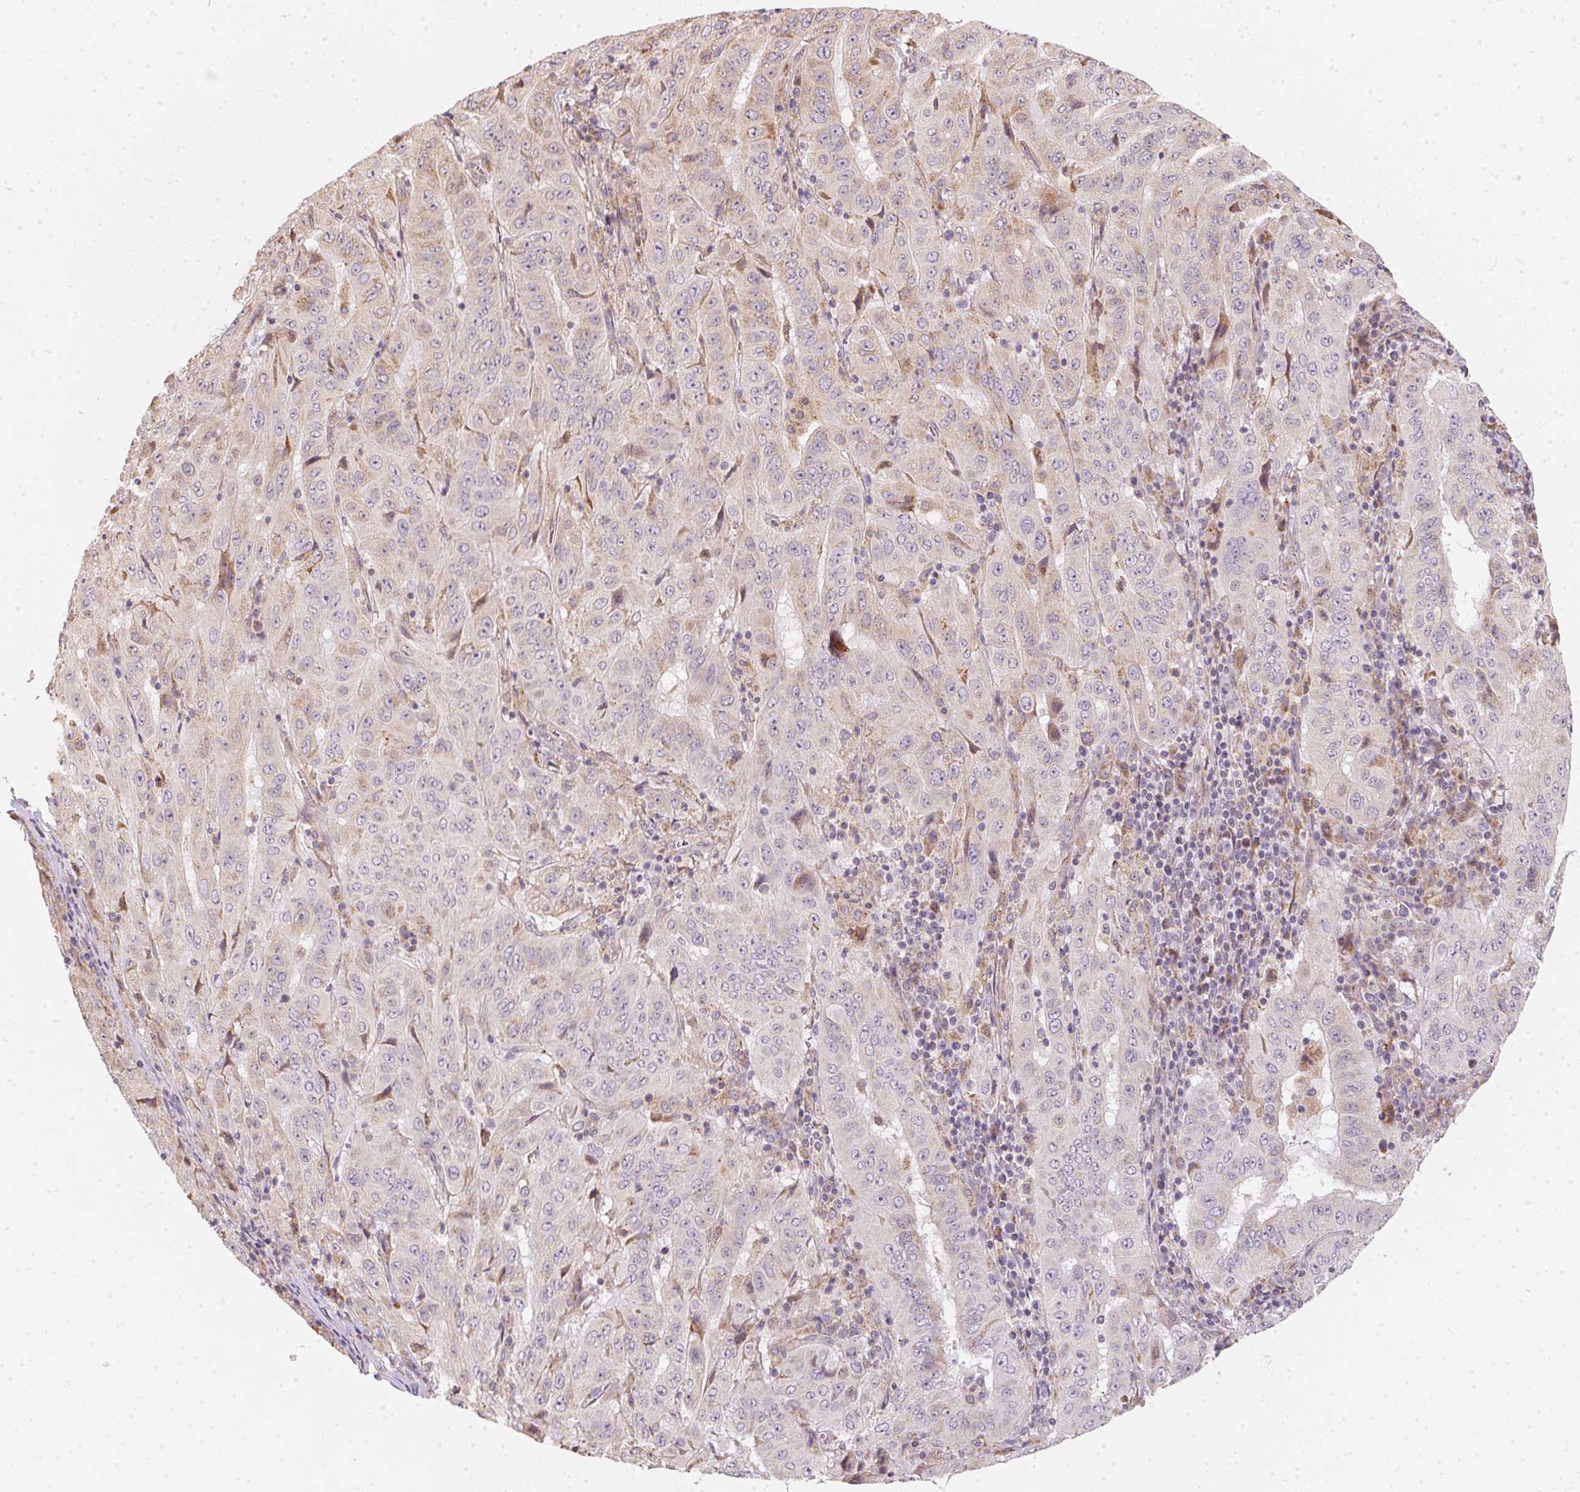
{"staining": {"intensity": "negative", "quantity": "none", "location": "none"}, "tissue": "pancreatic cancer", "cell_type": "Tumor cells", "image_type": "cancer", "snomed": [{"axis": "morphology", "description": "Adenocarcinoma, NOS"}, {"axis": "topography", "description": "Pancreas"}], "caption": "There is no significant expression in tumor cells of pancreatic adenocarcinoma.", "gene": "VWA5B2", "patient": {"sex": "male", "age": 63}}